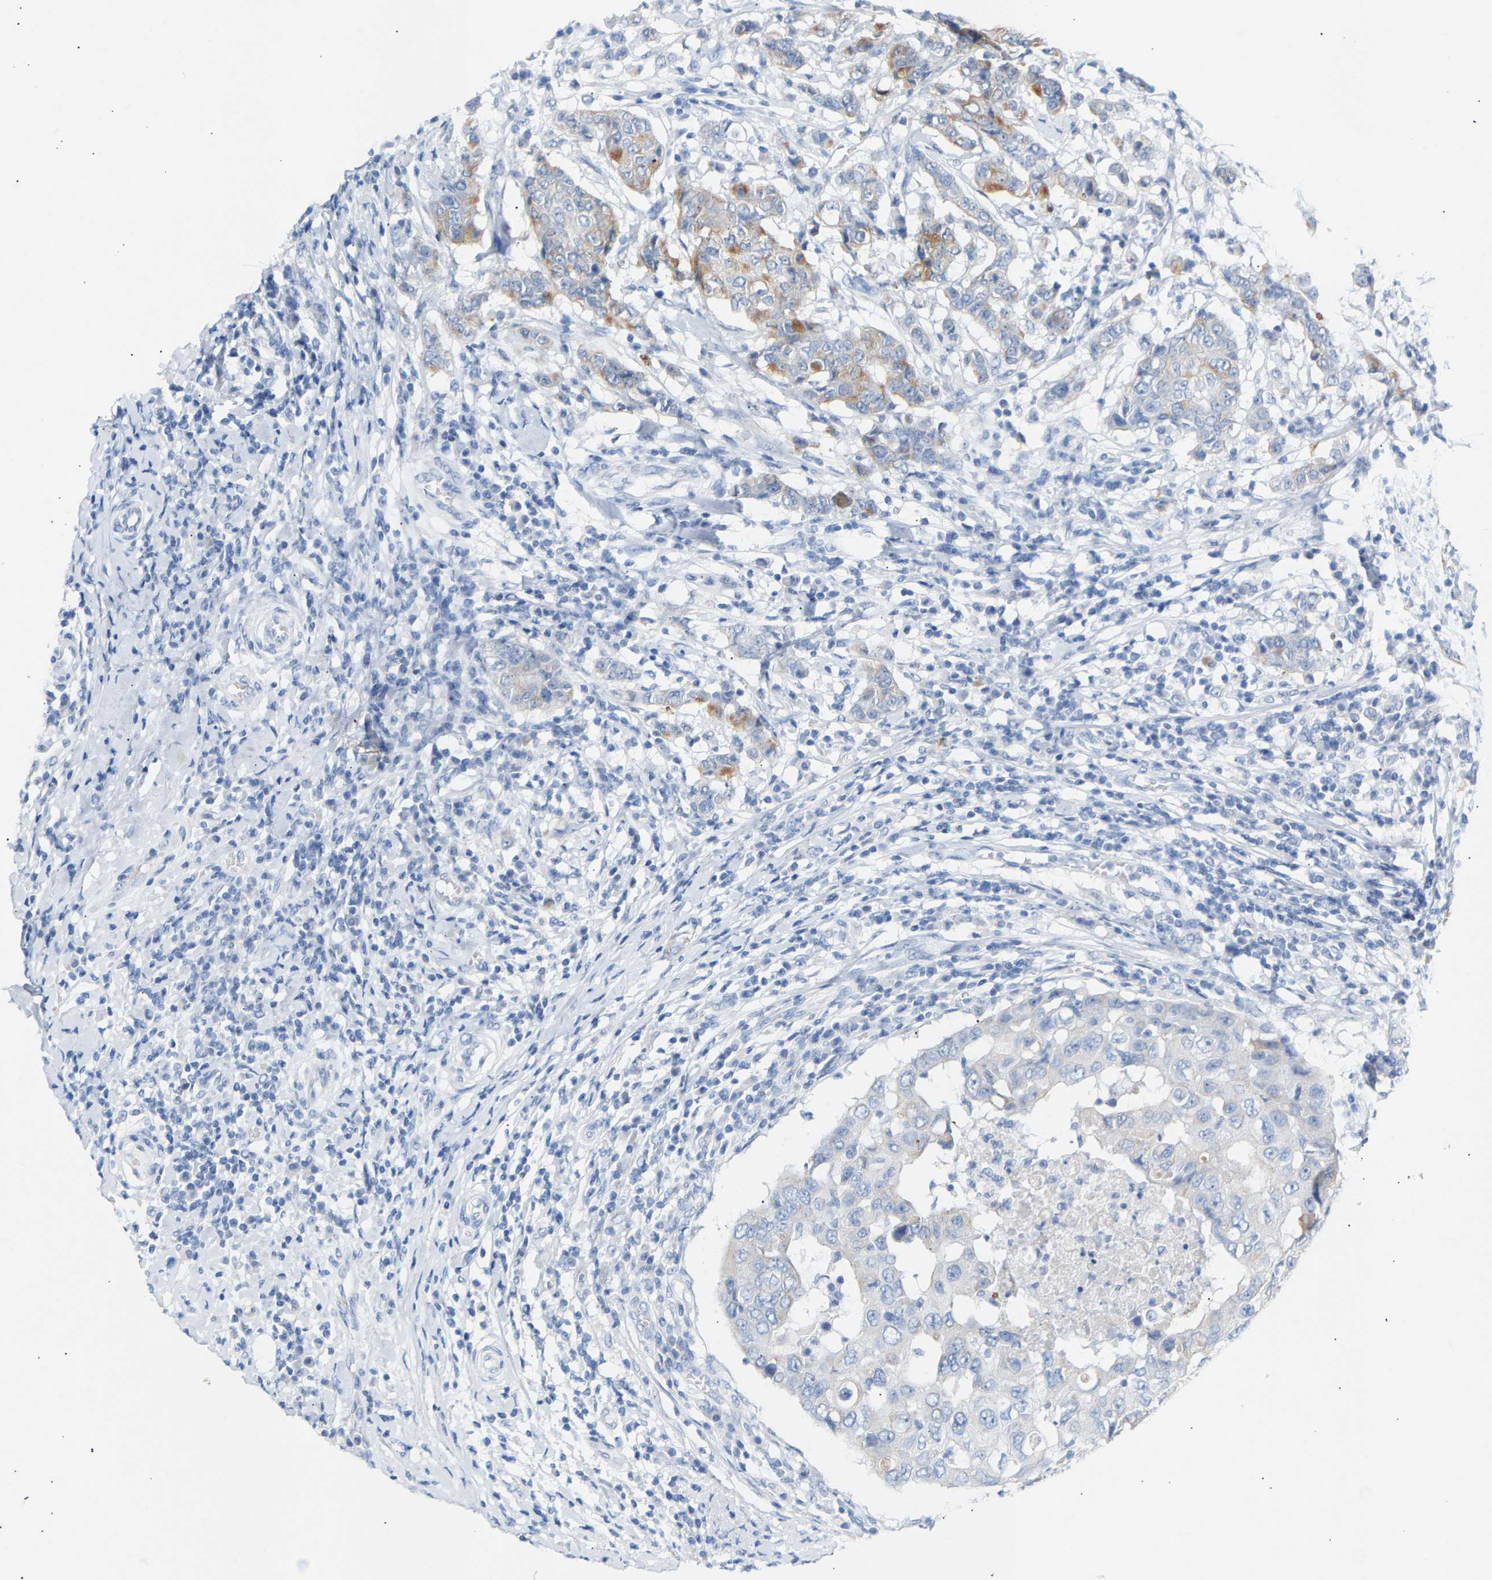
{"staining": {"intensity": "moderate", "quantity": "<25%", "location": "cytoplasmic/membranous"}, "tissue": "breast cancer", "cell_type": "Tumor cells", "image_type": "cancer", "snomed": [{"axis": "morphology", "description": "Duct carcinoma"}, {"axis": "topography", "description": "Breast"}], "caption": "The image reveals immunohistochemical staining of breast cancer. There is moderate cytoplasmic/membranous staining is present in about <25% of tumor cells. Immunohistochemistry stains the protein in brown and the nuclei are stained blue.", "gene": "PEX1", "patient": {"sex": "female", "age": 27}}